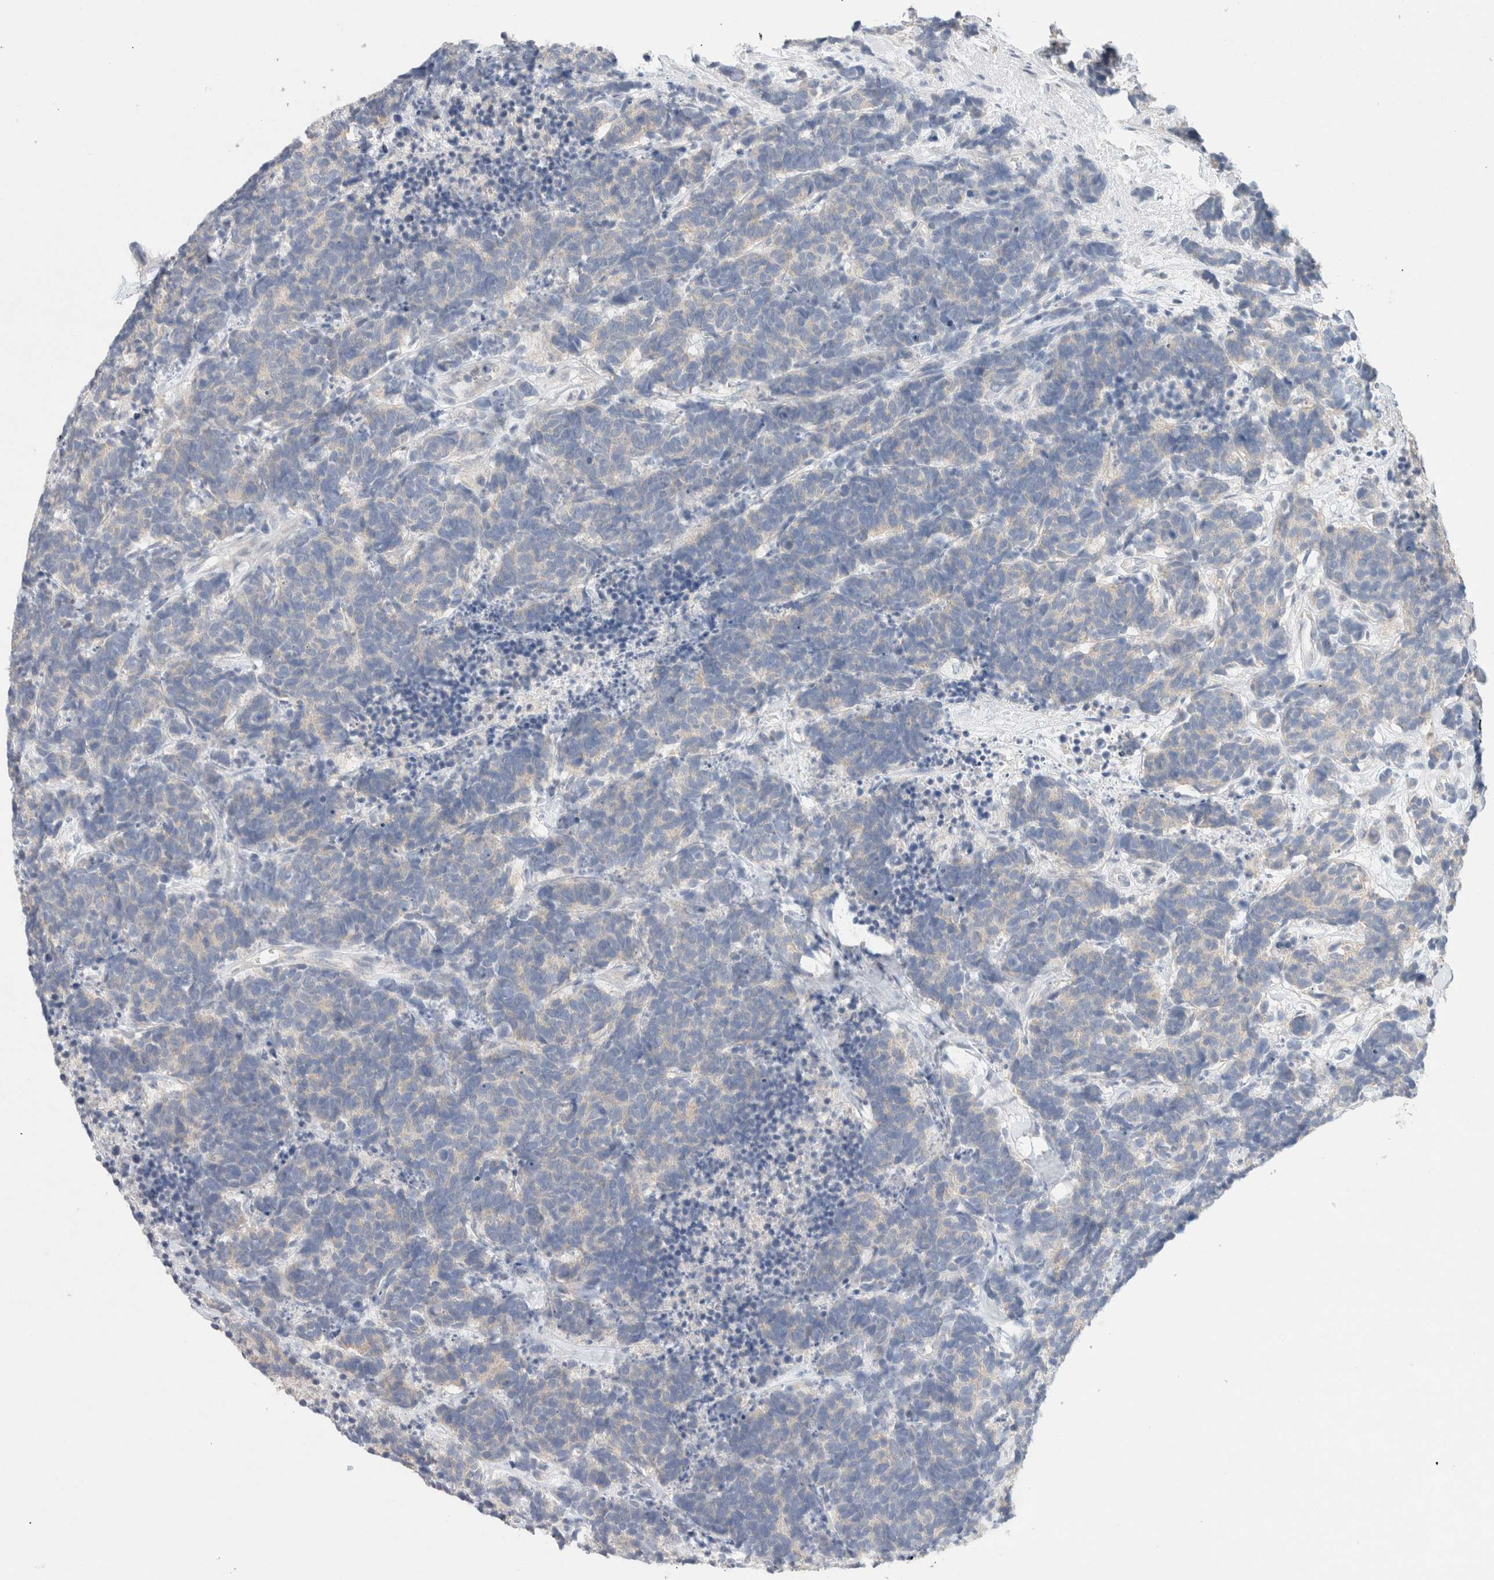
{"staining": {"intensity": "negative", "quantity": "none", "location": "none"}, "tissue": "carcinoid", "cell_type": "Tumor cells", "image_type": "cancer", "snomed": [{"axis": "morphology", "description": "Carcinoma, NOS"}, {"axis": "morphology", "description": "Carcinoid, malignant, NOS"}, {"axis": "topography", "description": "Urinary bladder"}], "caption": "Immunohistochemistry of carcinoid shows no staining in tumor cells. (DAB (3,3'-diaminobenzidine) IHC, high magnification).", "gene": "MPP2", "patient": {"sex": "male", "age": 57}}